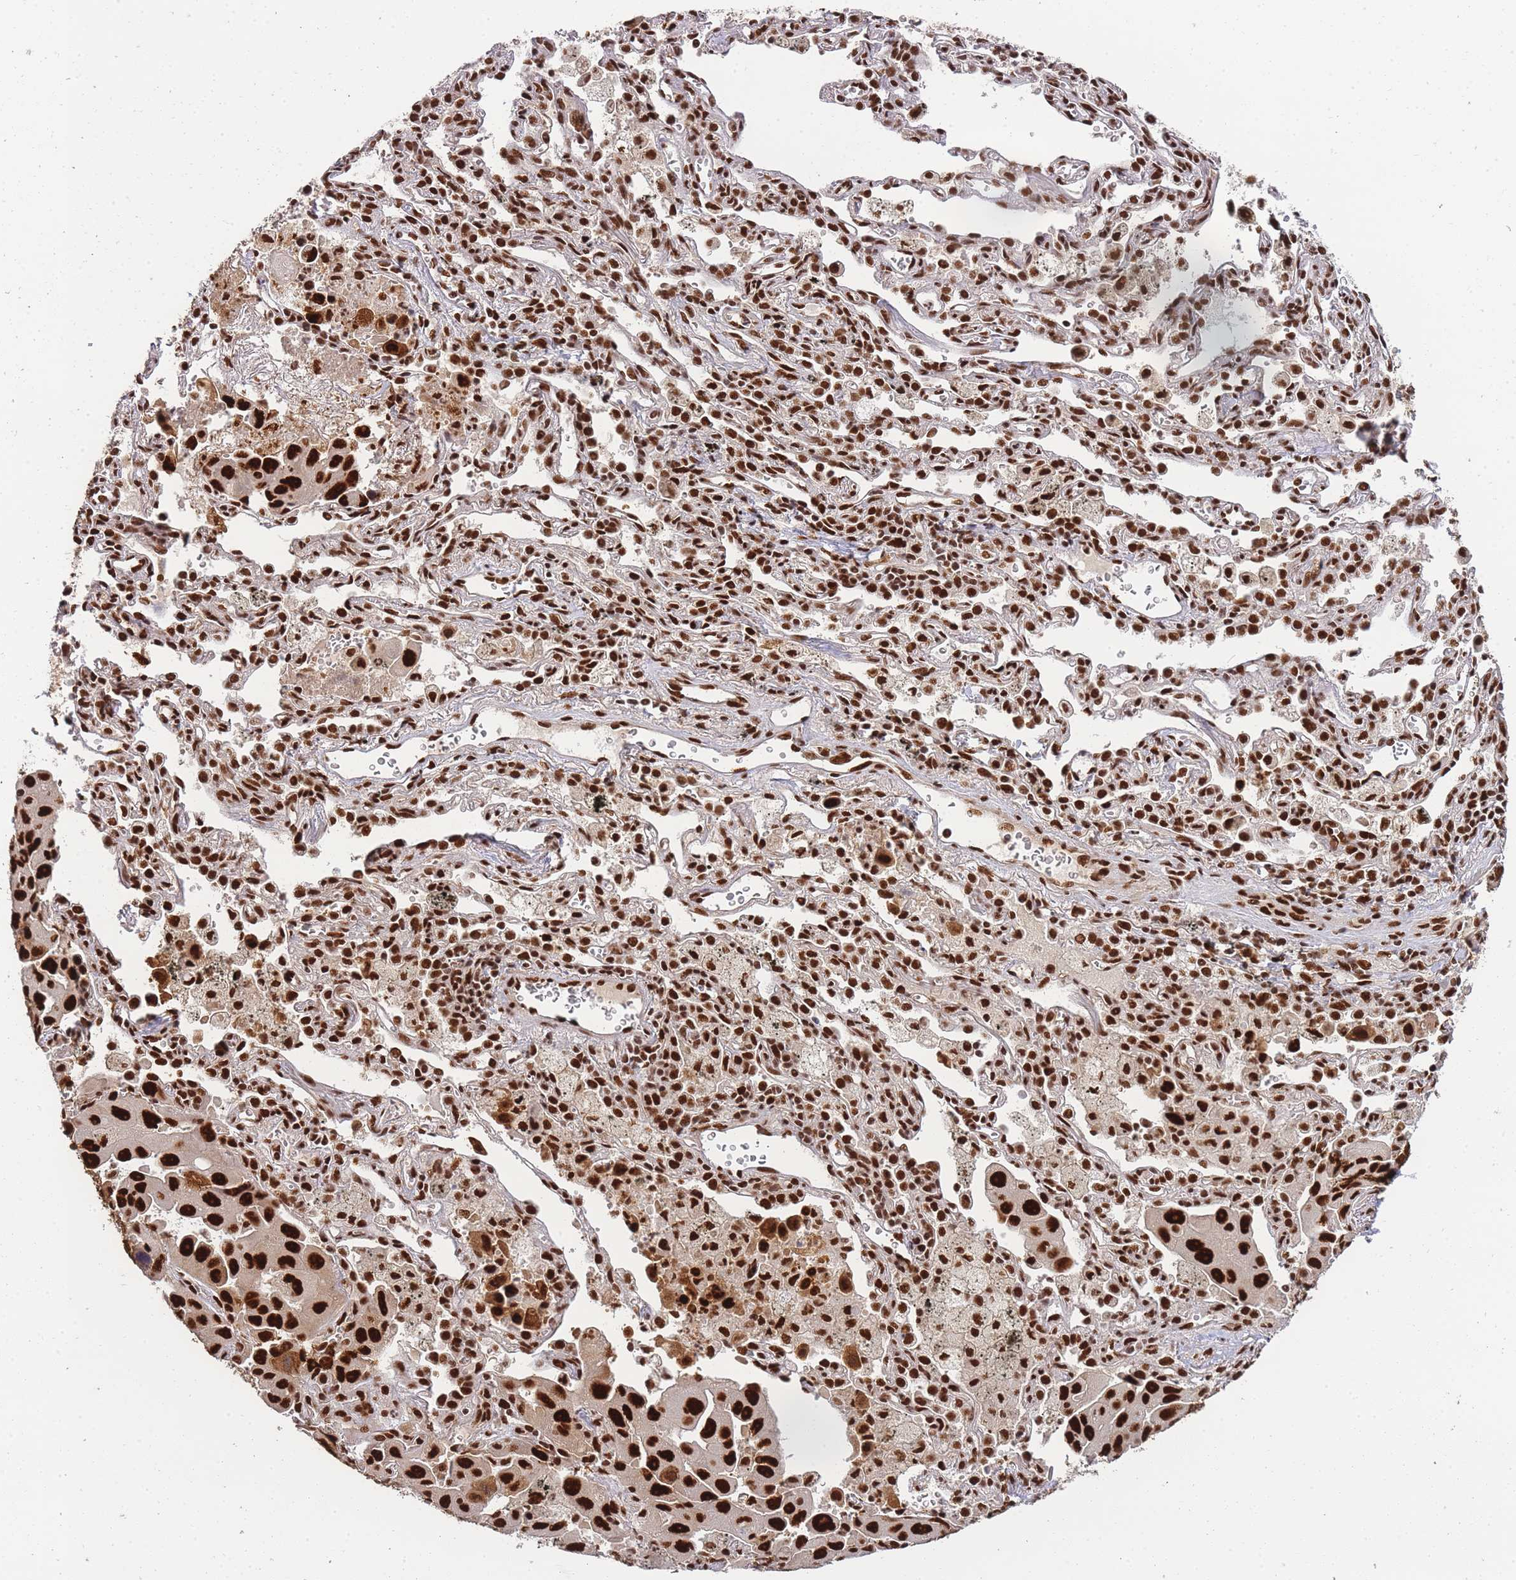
{"staining": {"intensity": "strong", "quantity": ">75%", "location": "nuclear"}, "tissue": "lung cancer", "cell_type": "Tumor cells", "image_type": "cancer", "snomed": [{"axis": "morphology", "description": "Adenocarcinoma, NOS"}, {"axis": "topography", "description": "Lung"}], "caption": "DAB (3,3'-diaminobenzidine) immunohistochemical staining of human lung cancer displays strong nuclear protein expression in about >75% of tumor cells.", "gene": "PRKDC", "patient": {"sex": "male", "age": 66}}